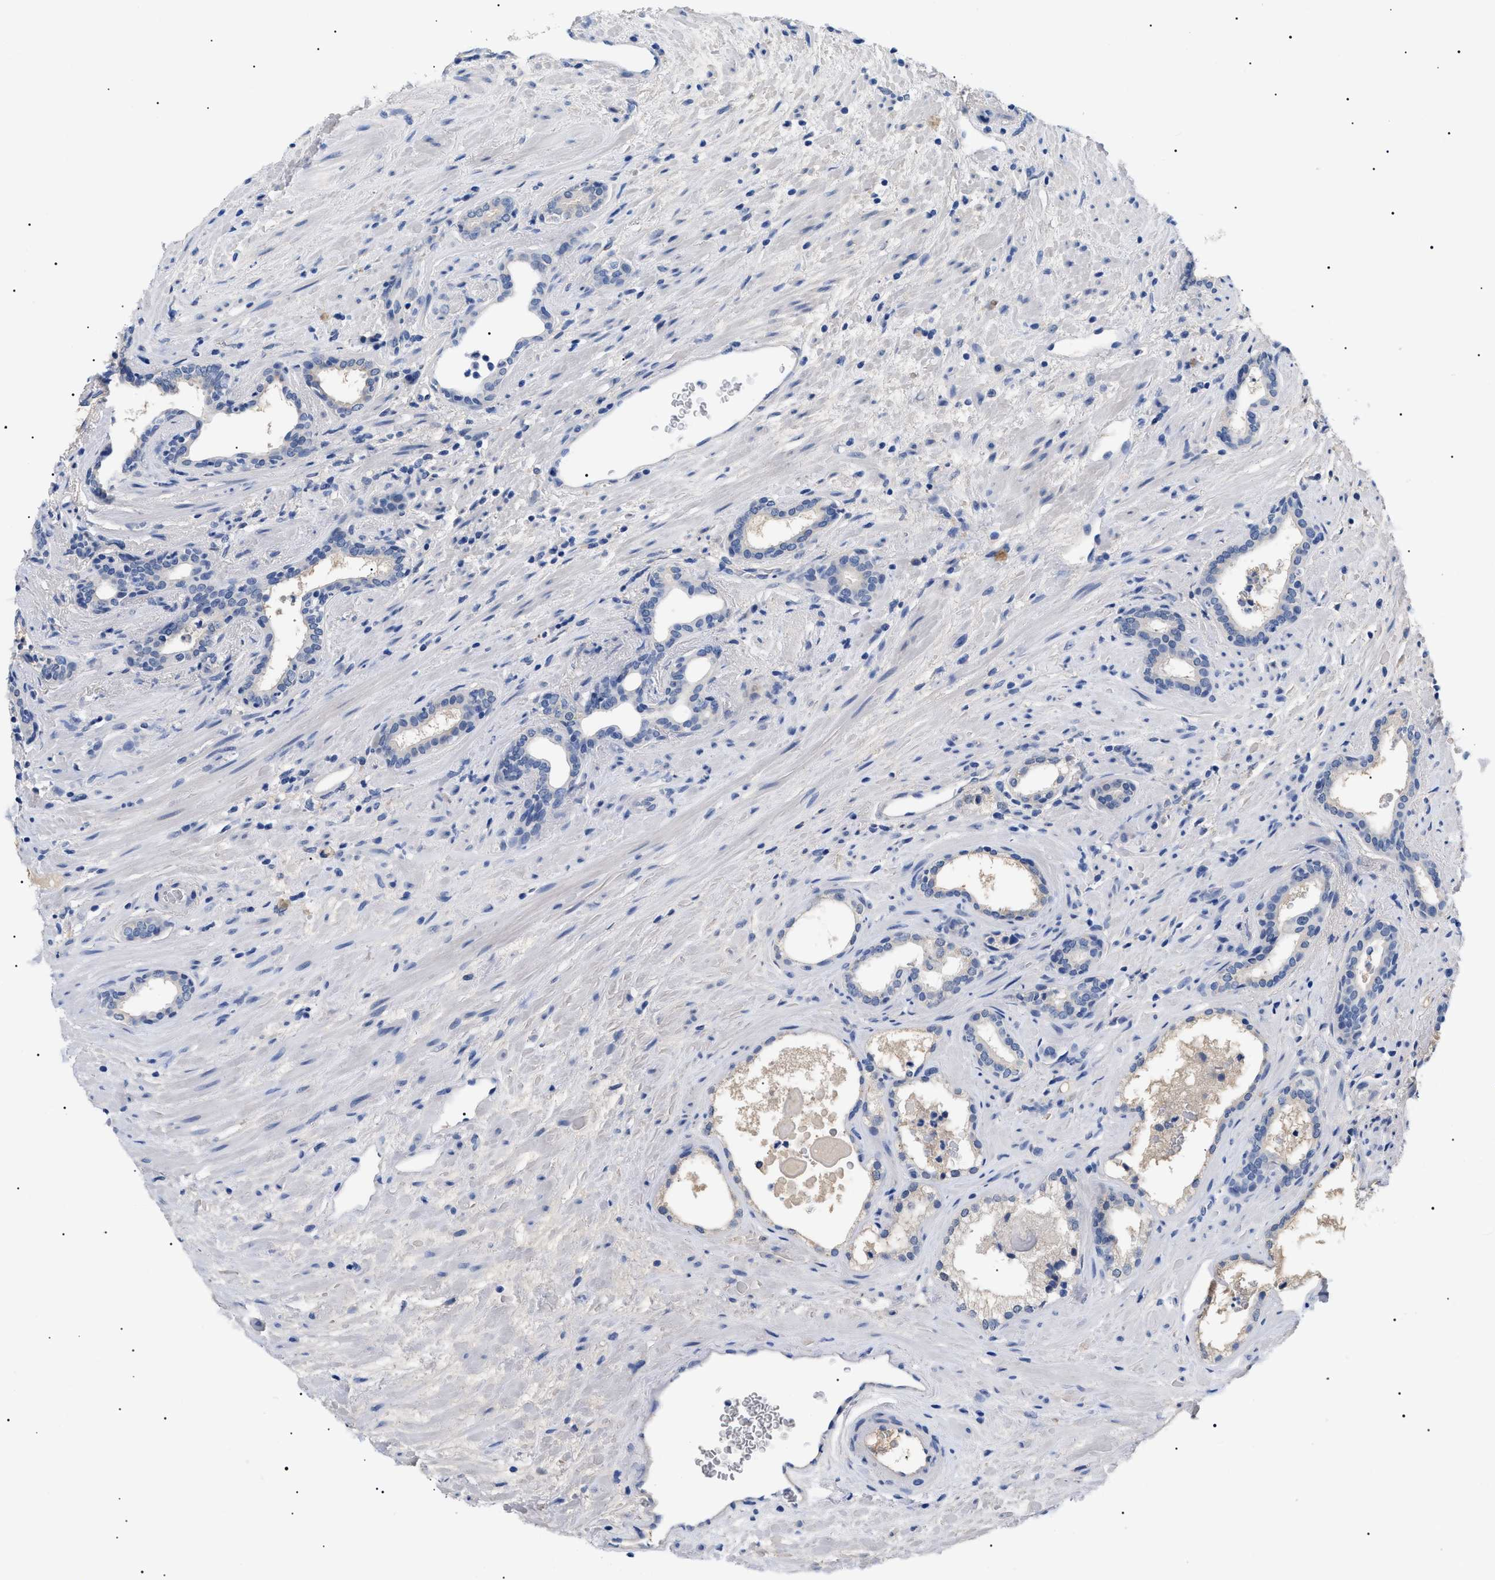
{"staining": {"intensity": "negative", "quantity": "none", "location": "none"}, "tissue": "prostate cancer", "cell_type": "Tumor cells", "image_type": "cancer", "snomed": [{"axis": "morphology", "description": "Adenocarcinoma, High grade"}, {"axis": "topography", "description": "Prostate"}], "caption": "Protein analysis of prostate cancer shows no significant positivity in tumor cells.", "gene": "PRRT2", "patient": {"sex": "male", "age": 71}}